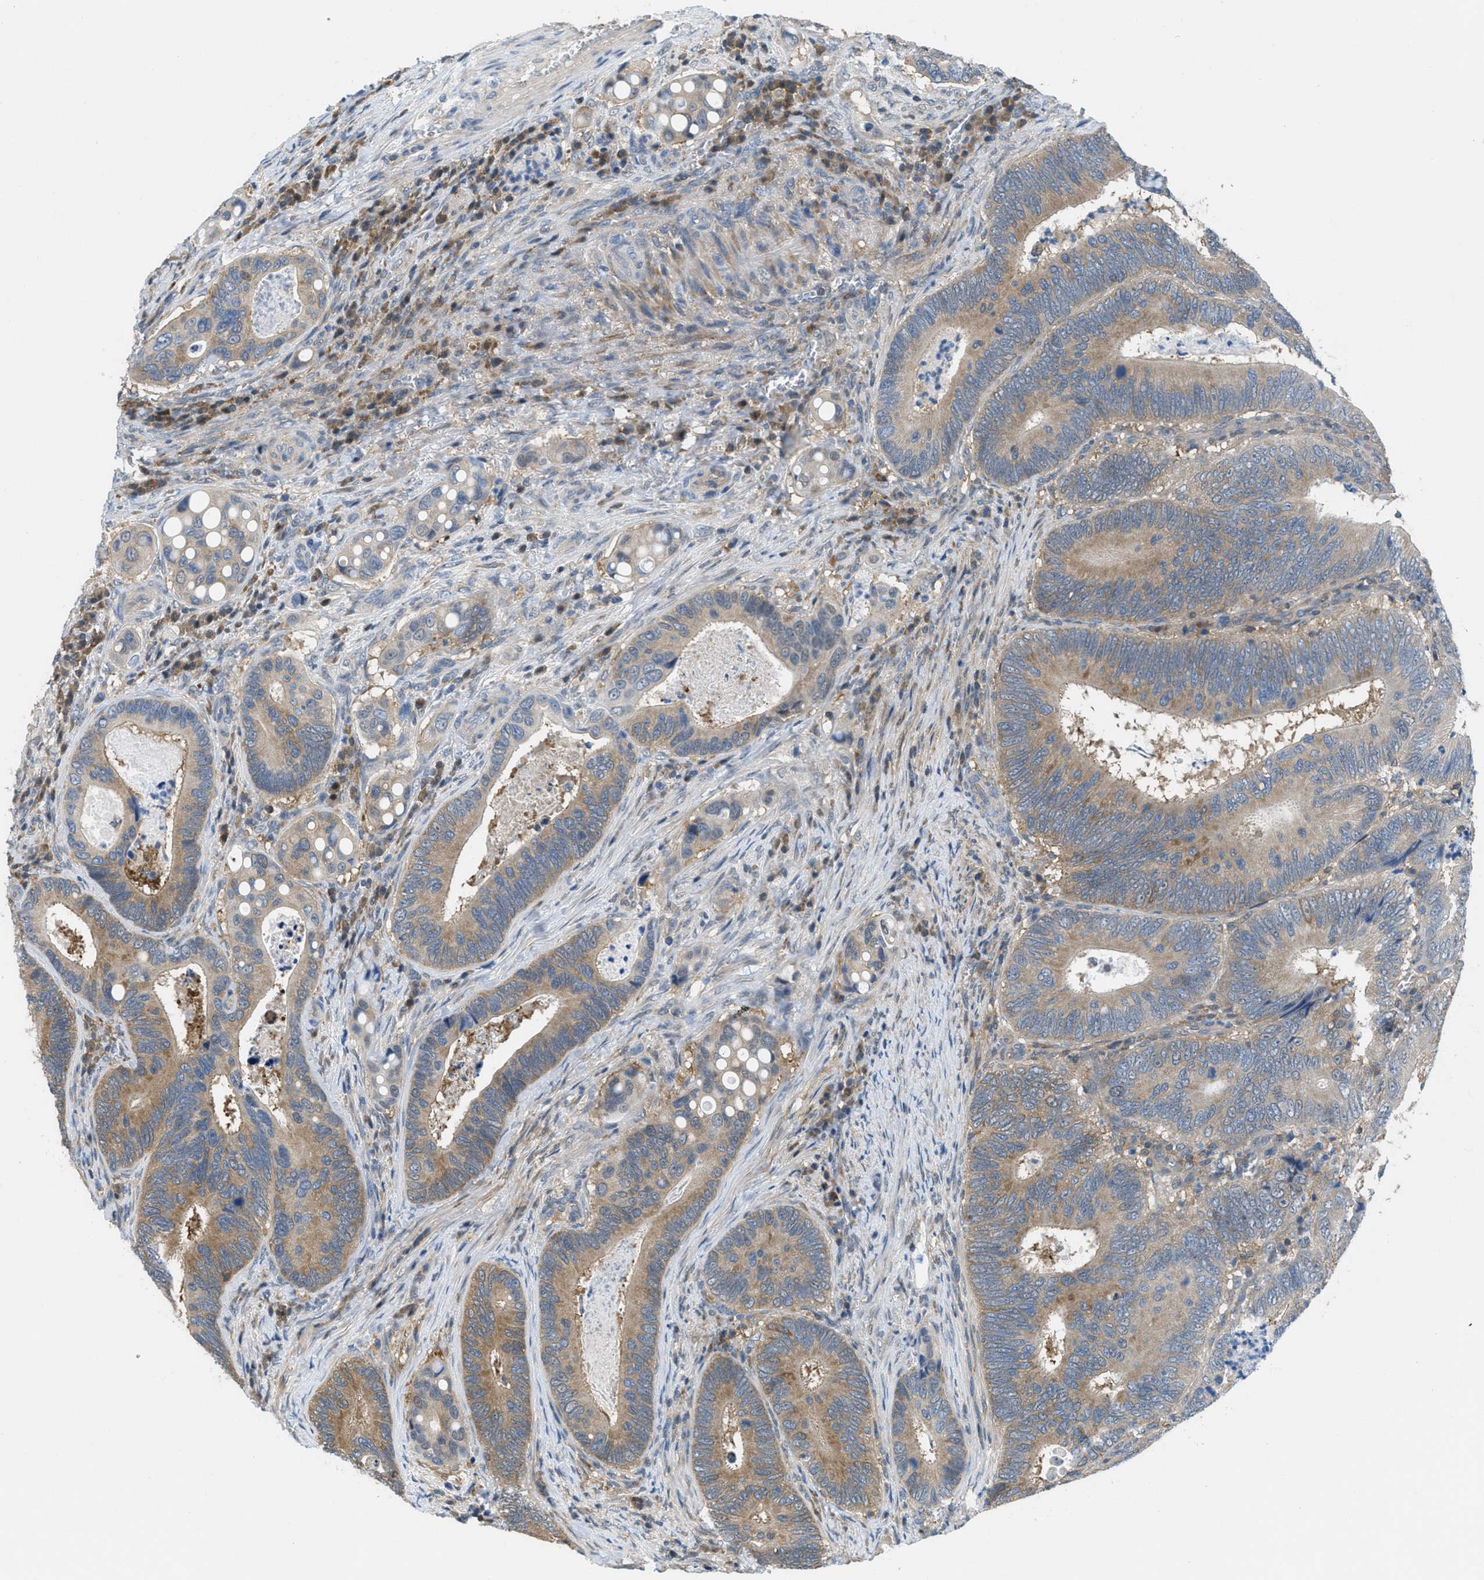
{"staining": {"intensity": "moderate", "quantity": ">75%", "location": "cytoplasmic/membranous"}, "tissue": "colorectal cancer", "cell_type": "Tumor cells", "image_type": "cancer", "snomed": [{"axis": "morphology", "description": "Inflammation, NOS"}, {"axis": "morphology", "description": "Adenocarcinoma, NOS"}, {"axis": "topography", "description": "Colon"}], "caption": "Immunohistochemistry (IHC) micrograph of neoplastic tissue: colorectal cancer stained using immunohistochemistry (IHC) demonstrates medium levels of moderate protein expression localized specifically in the cytoplasmic/membranous of tumor cells, appearing as a cytoplasmic/membranous brown color.", "gene": "PIP5K1C", "patient": {"sex": "male", "age": 72}}